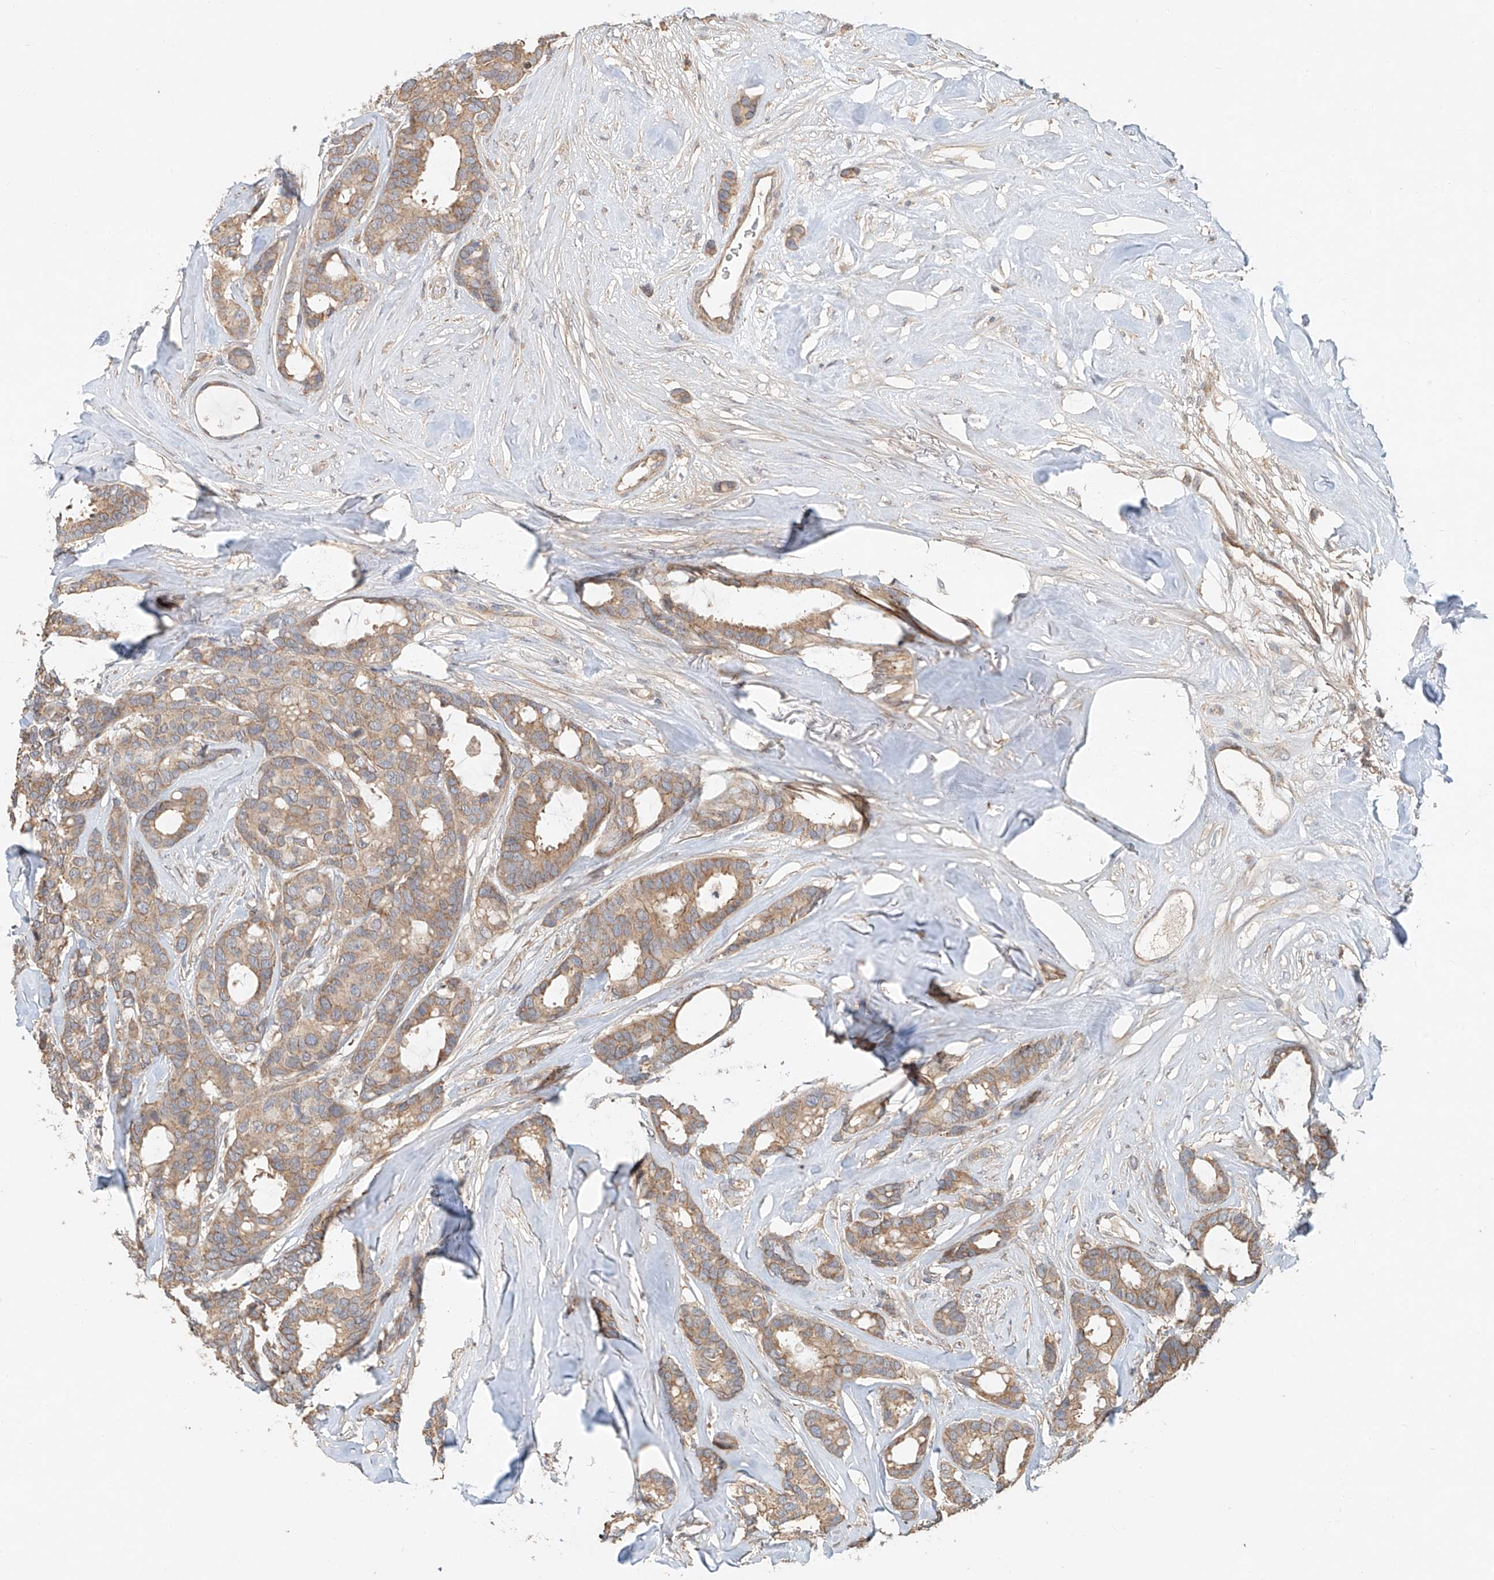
{"staining": {"intensity": "weak", "quantity": ">75%", "location": "cytoplasmic/membranous"}, "tissue": "breast cancer", "cell_type": "Tumor cells", "image_type": "cancer", "snomed": [{"axis": "morphology", "description": "Duct carcinoma"}, {"axis": "topography", "description": "Breast"}], "caption": "A brown stain shows weak cytoplasmic/membranous positivity of a protein in human infiltrating ductal carcinoma (breast) tumor cells. The staining is performed using DAB brown chromogen to label protein expression. The nuclei are counter-stained blue using hematoxylin.", "gene": "TMEM61", "patient": {"sex": "female", "age": 87}}